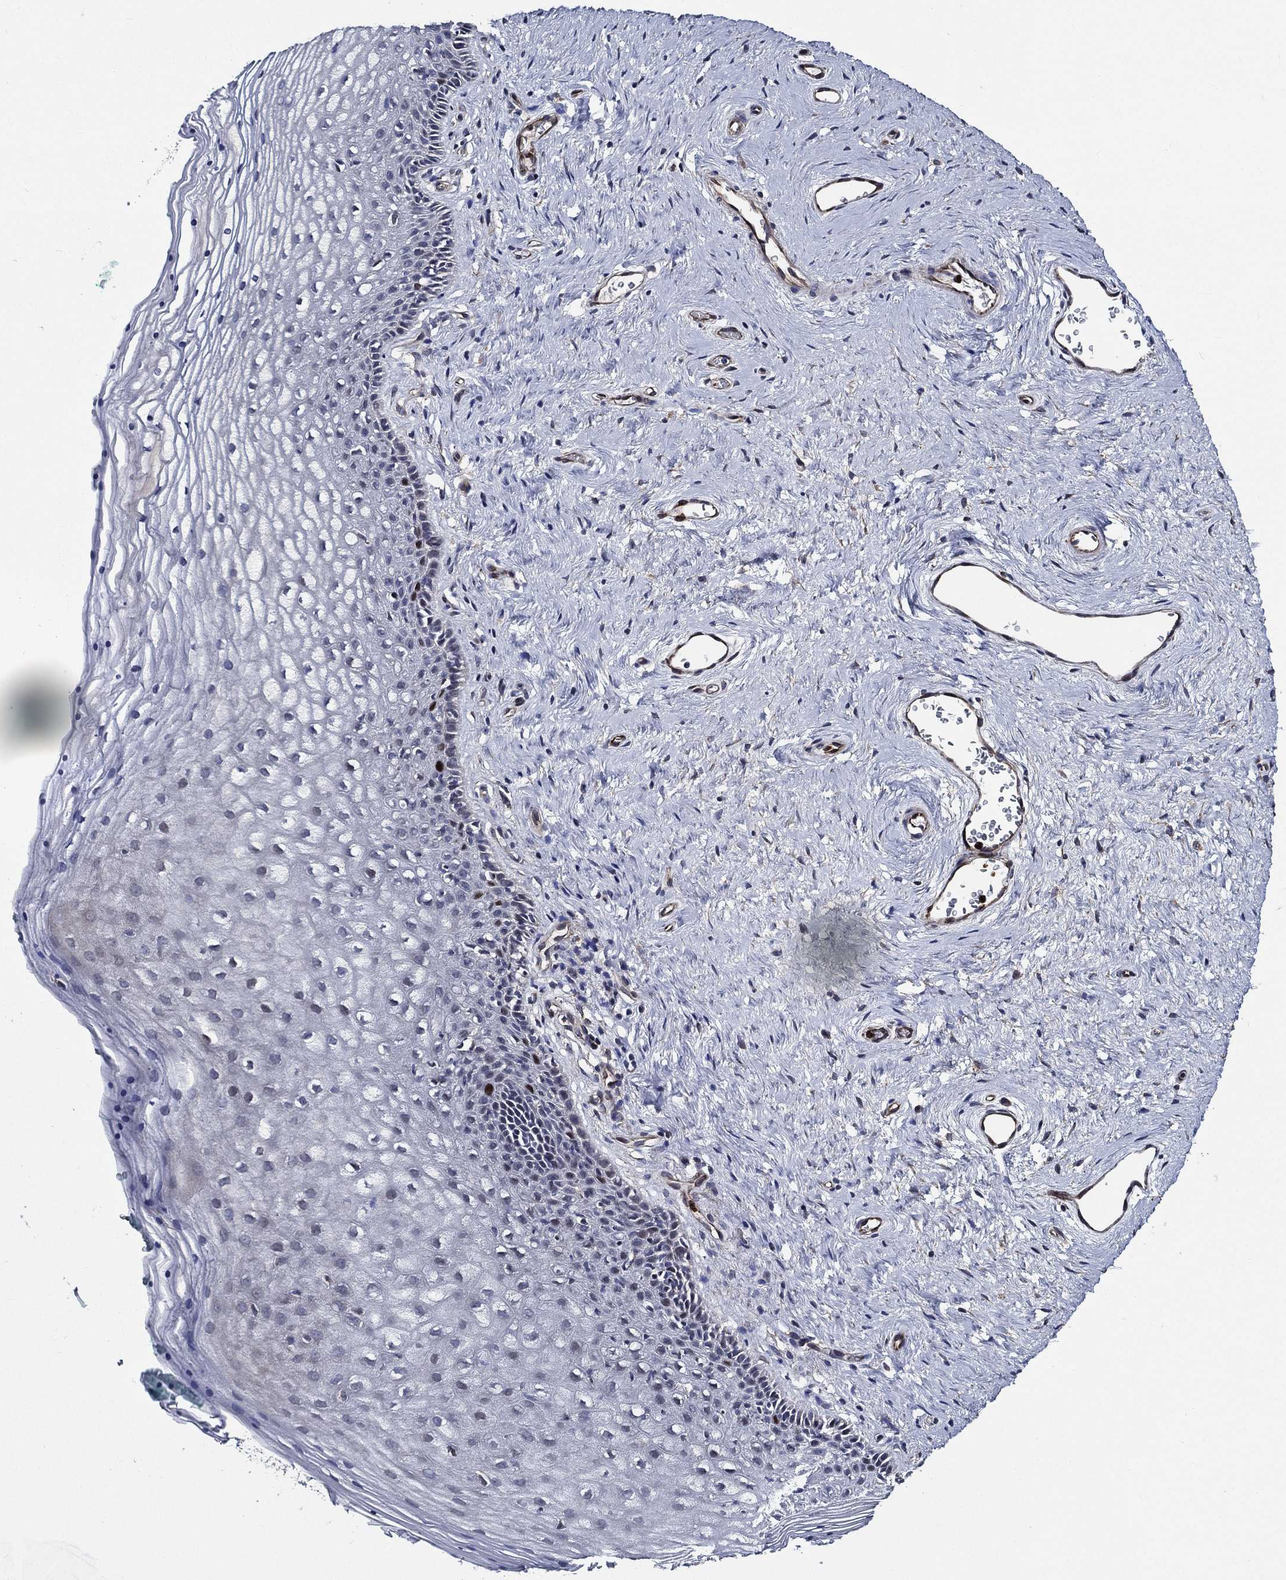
{"staining": {"intensity": "moderate", "quantity": "<25%", "location": "nuclear"}, "tissue": "vagina", "cell_type": "Squamous epithelial cells", "image_type": "normal", "snomed": [{"axis": "morphology", "description": "Normal tissue, NOS"}, {"axis": "topography", "description": "Vagina"}], "caption": "Protein expression analysis of benign human vagina reveals moderate nuclear expression in approximately <25% of squamous epithelial cells. The staining was performed using DAB, with brown indicating positive protein expression. Nuclei are stained blue with hematoxylin.", "gene": "KIF20B", "patient": {"sex": "female", "age": 45}}